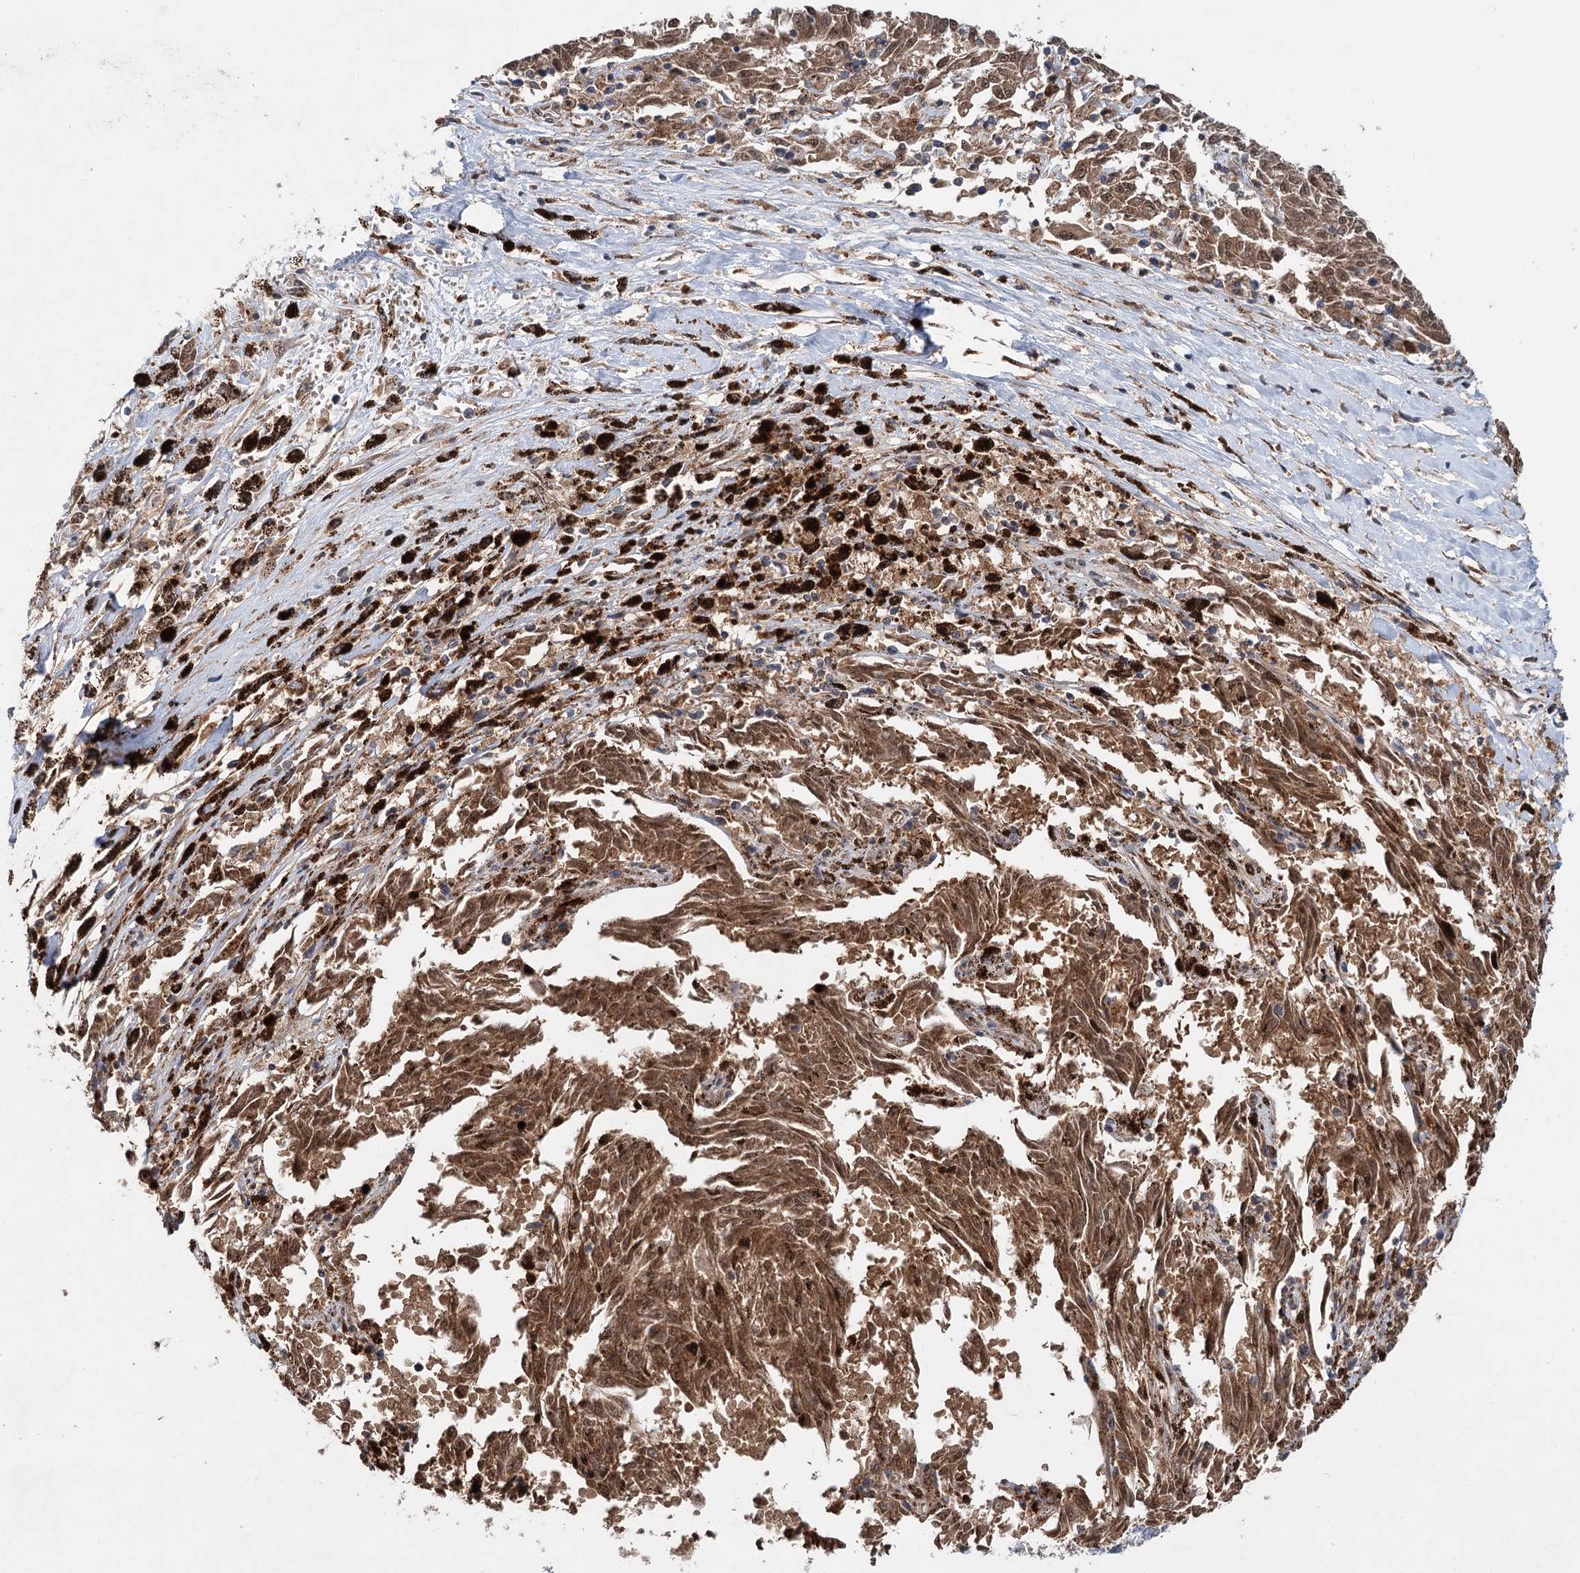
{"staining": {"intensity": "moderate", "quantity": ">75%", "location": "cytoplasmic/membranous,nuclear"}, "tissue": "melanoma", "cell_type": "Tumor cells", "image_type": "cancer", "snomed": [{"axis": "morphology", "description": "Malignant melanoma, NOS"}, {"axis": "topography", "description": "Skin"}], "caption": "The histopathology image displays a brown stain indicating the presence of a protein in the cytoplasmic/membranous and nuclear of tumor cells in malignant melanoma.", "gene": "C12orf4", "patient": {"sex": "female", "age": 72}}